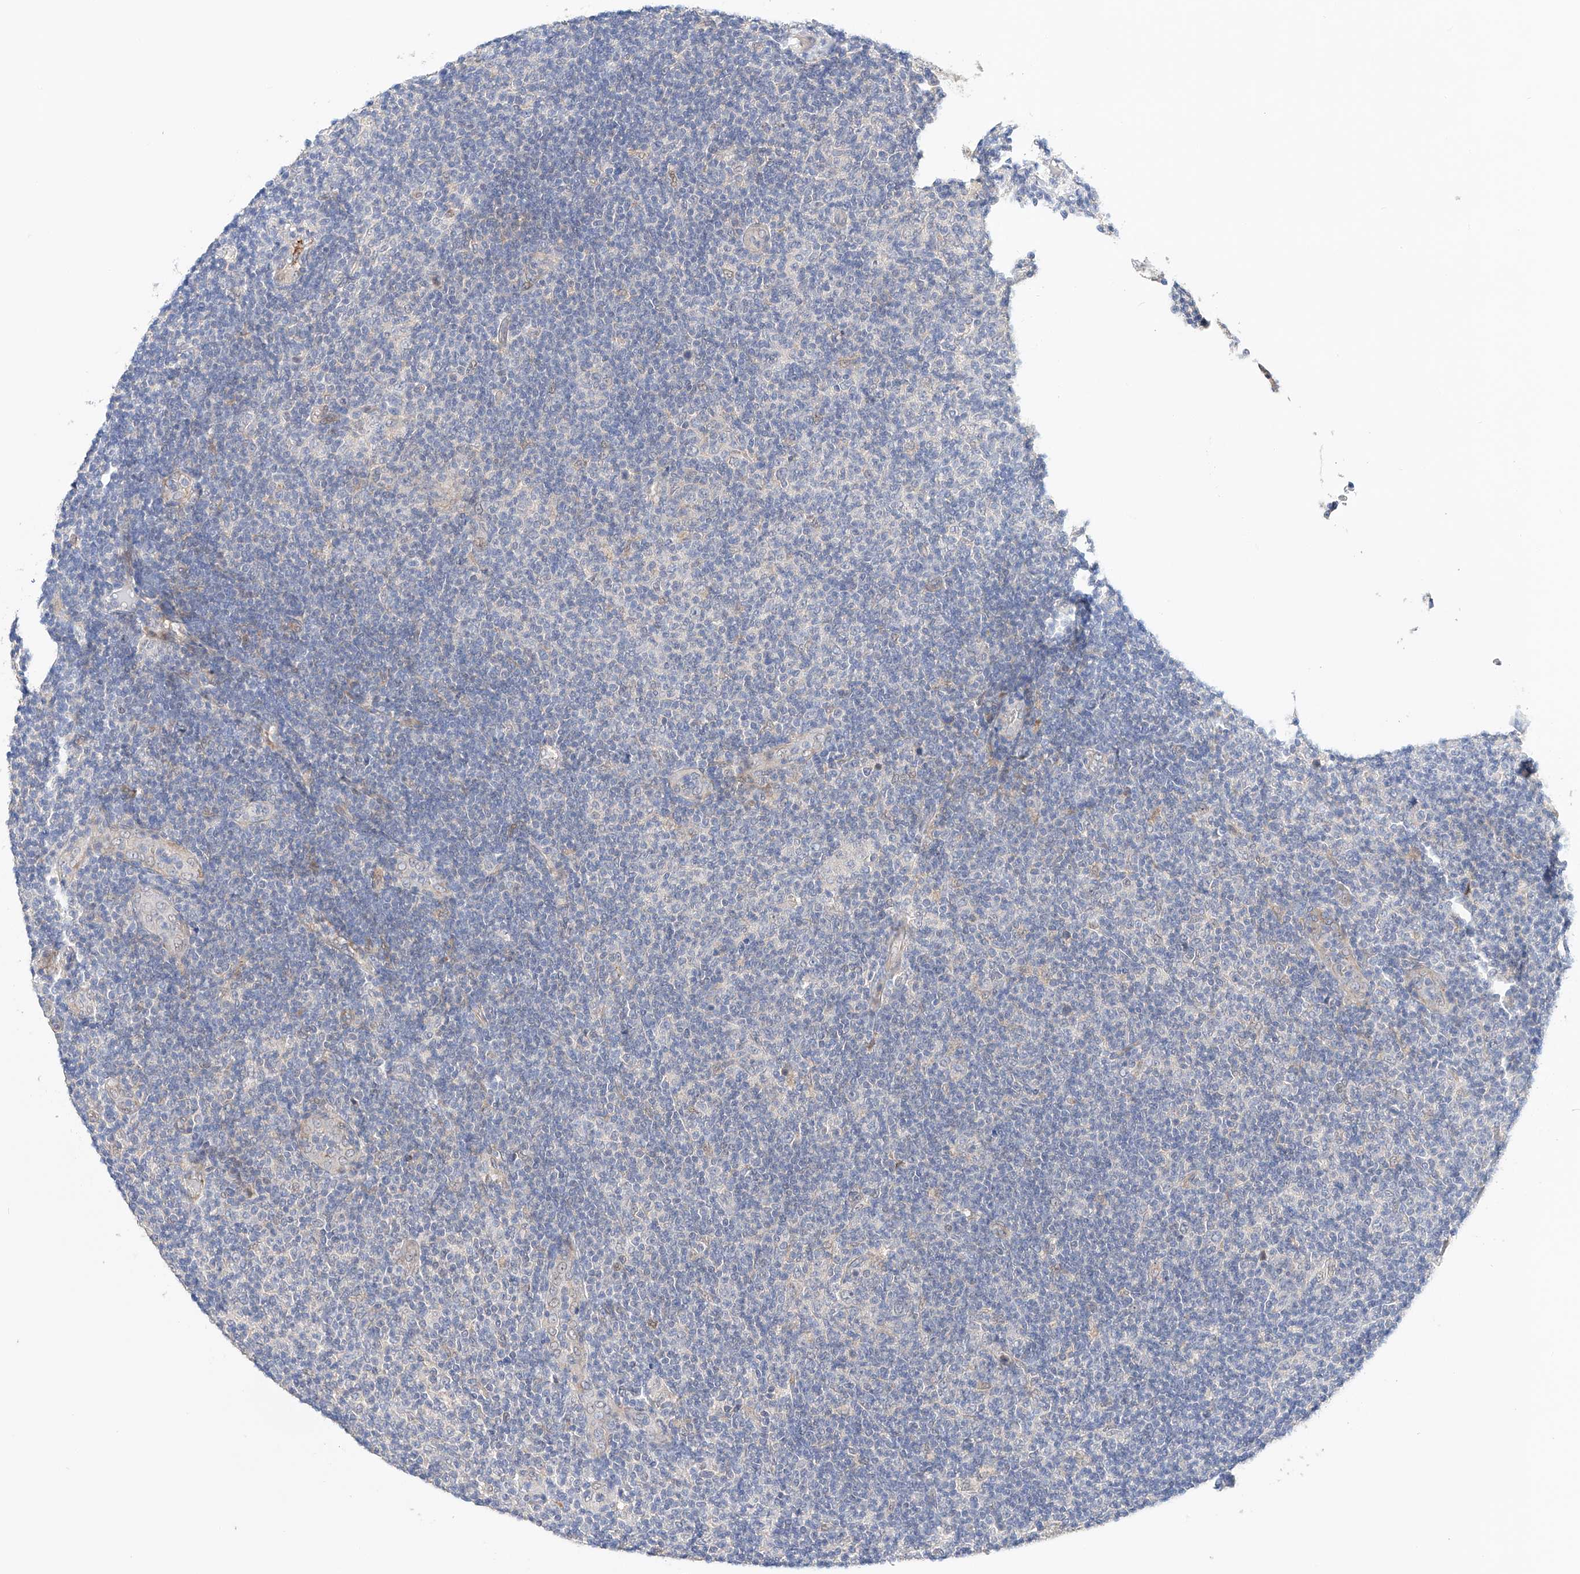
{"staining": {"intensity": "negative", "quantity": "none", "location": "none"}, "tissue": "lymphoma", "cell_type": "Tumor cells", "image_type": "cancer", "snomed": [{"axis": "morphology", "description": "Malignant lymphoma, non-Hodgkin's type, Low grade"}, {"axis": "topography", "description": "Lymph node"}], "caption": "An immunohistochemistry micrograph of lymphoma is shown. There is no staining in tumor cells of lymphoma.", "gene": "ZFHX2", "patient": {"sex": "male", "age": 83}}